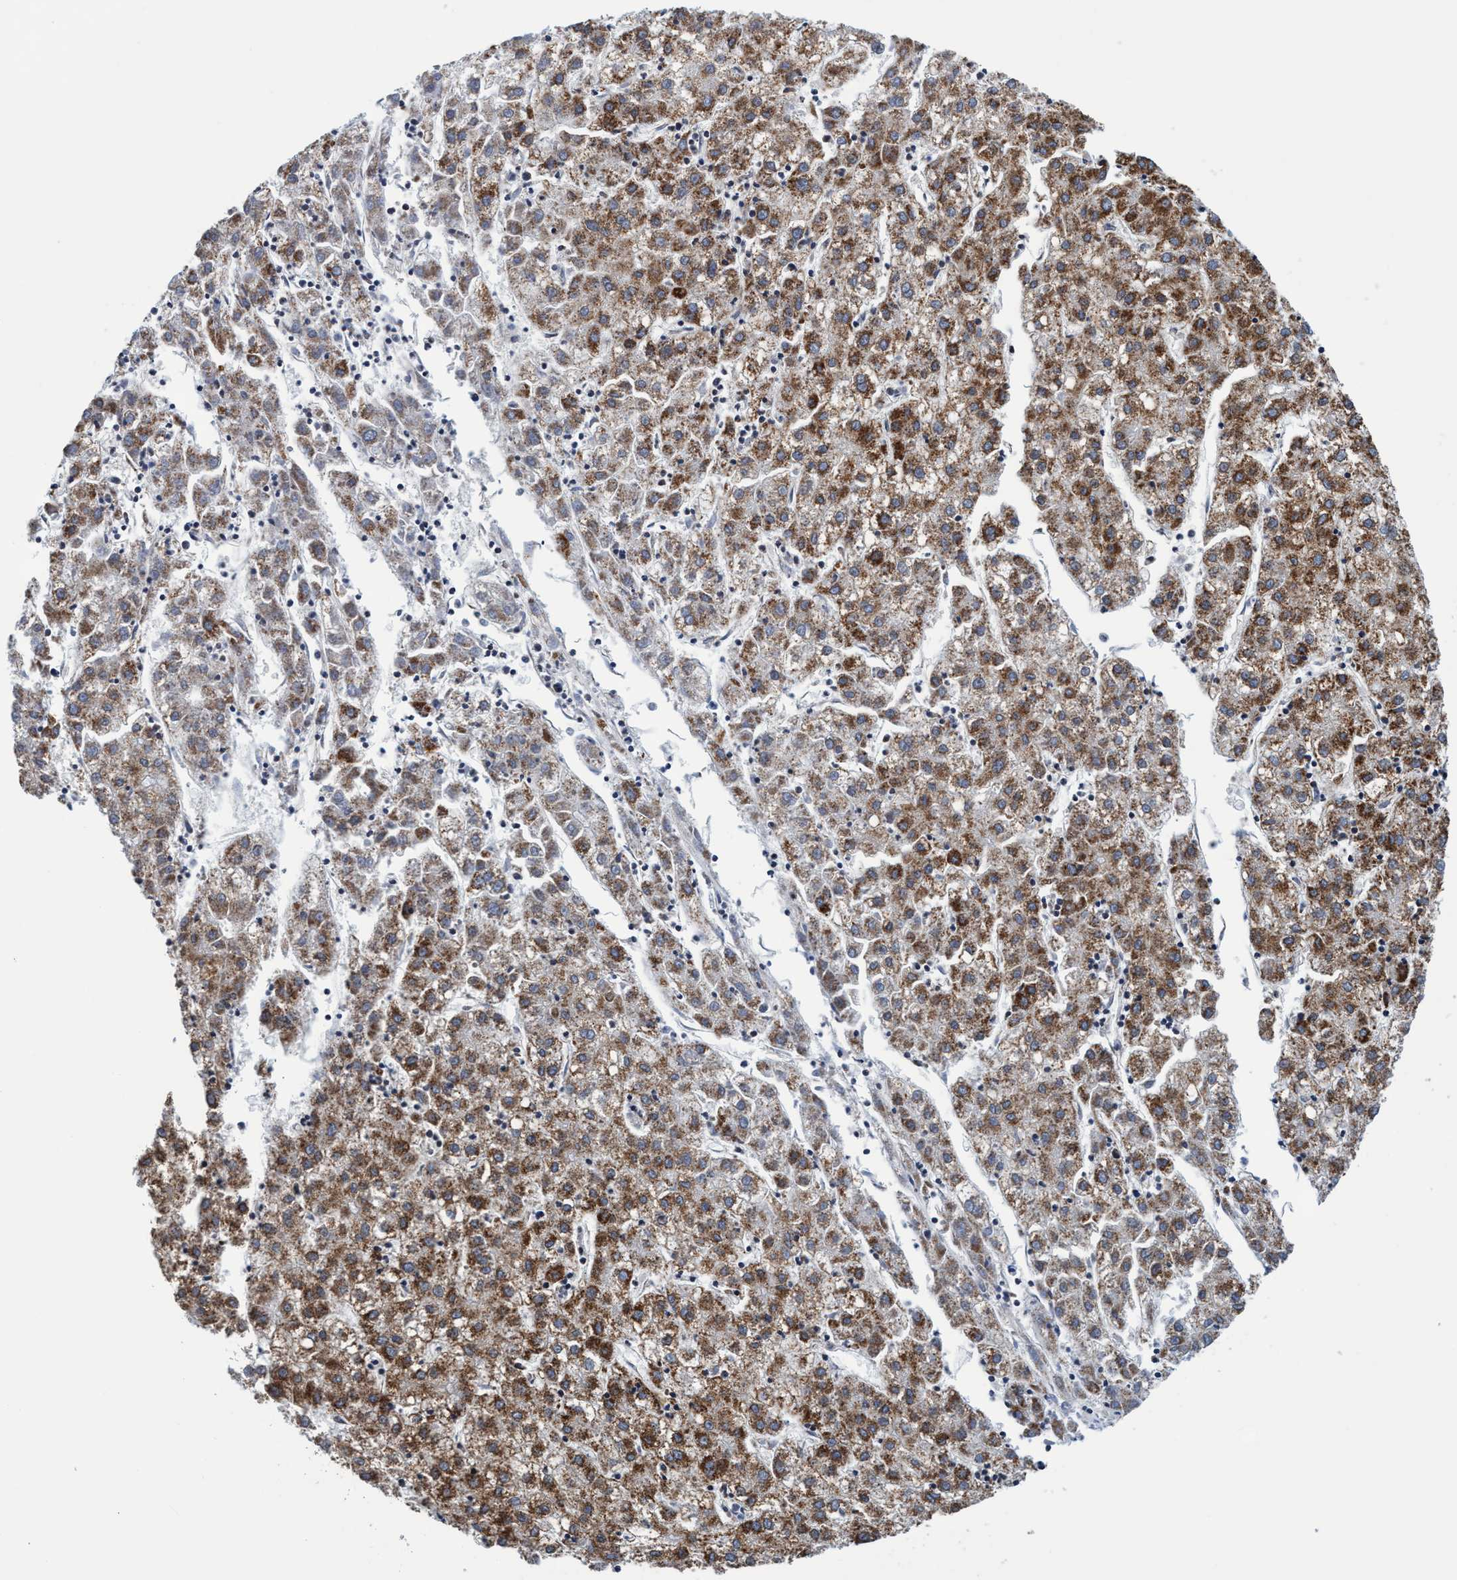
{"staining": {"intensity": "strong", "quantity": ">75%", "location": "cytoplasmic/membranous"}, "tissue": "liver cancer", "cell_type": "Tumor cells", "image_type": "cancer", "snomed": [{"axis": "morphology", "description": "Carcinoma, Hepatocellular, NOS"}, {"axis": "topography", "description": "Liver"}], "caption": "A high amount of strong cytoplasmic/membranous positivity is appreciated in approximately >75% of tumor cells in liver cancer (hepatocellular carcinoma) tissue.", "gene": "AGAP2", "patient": {"sex": "male", "age": 72}}